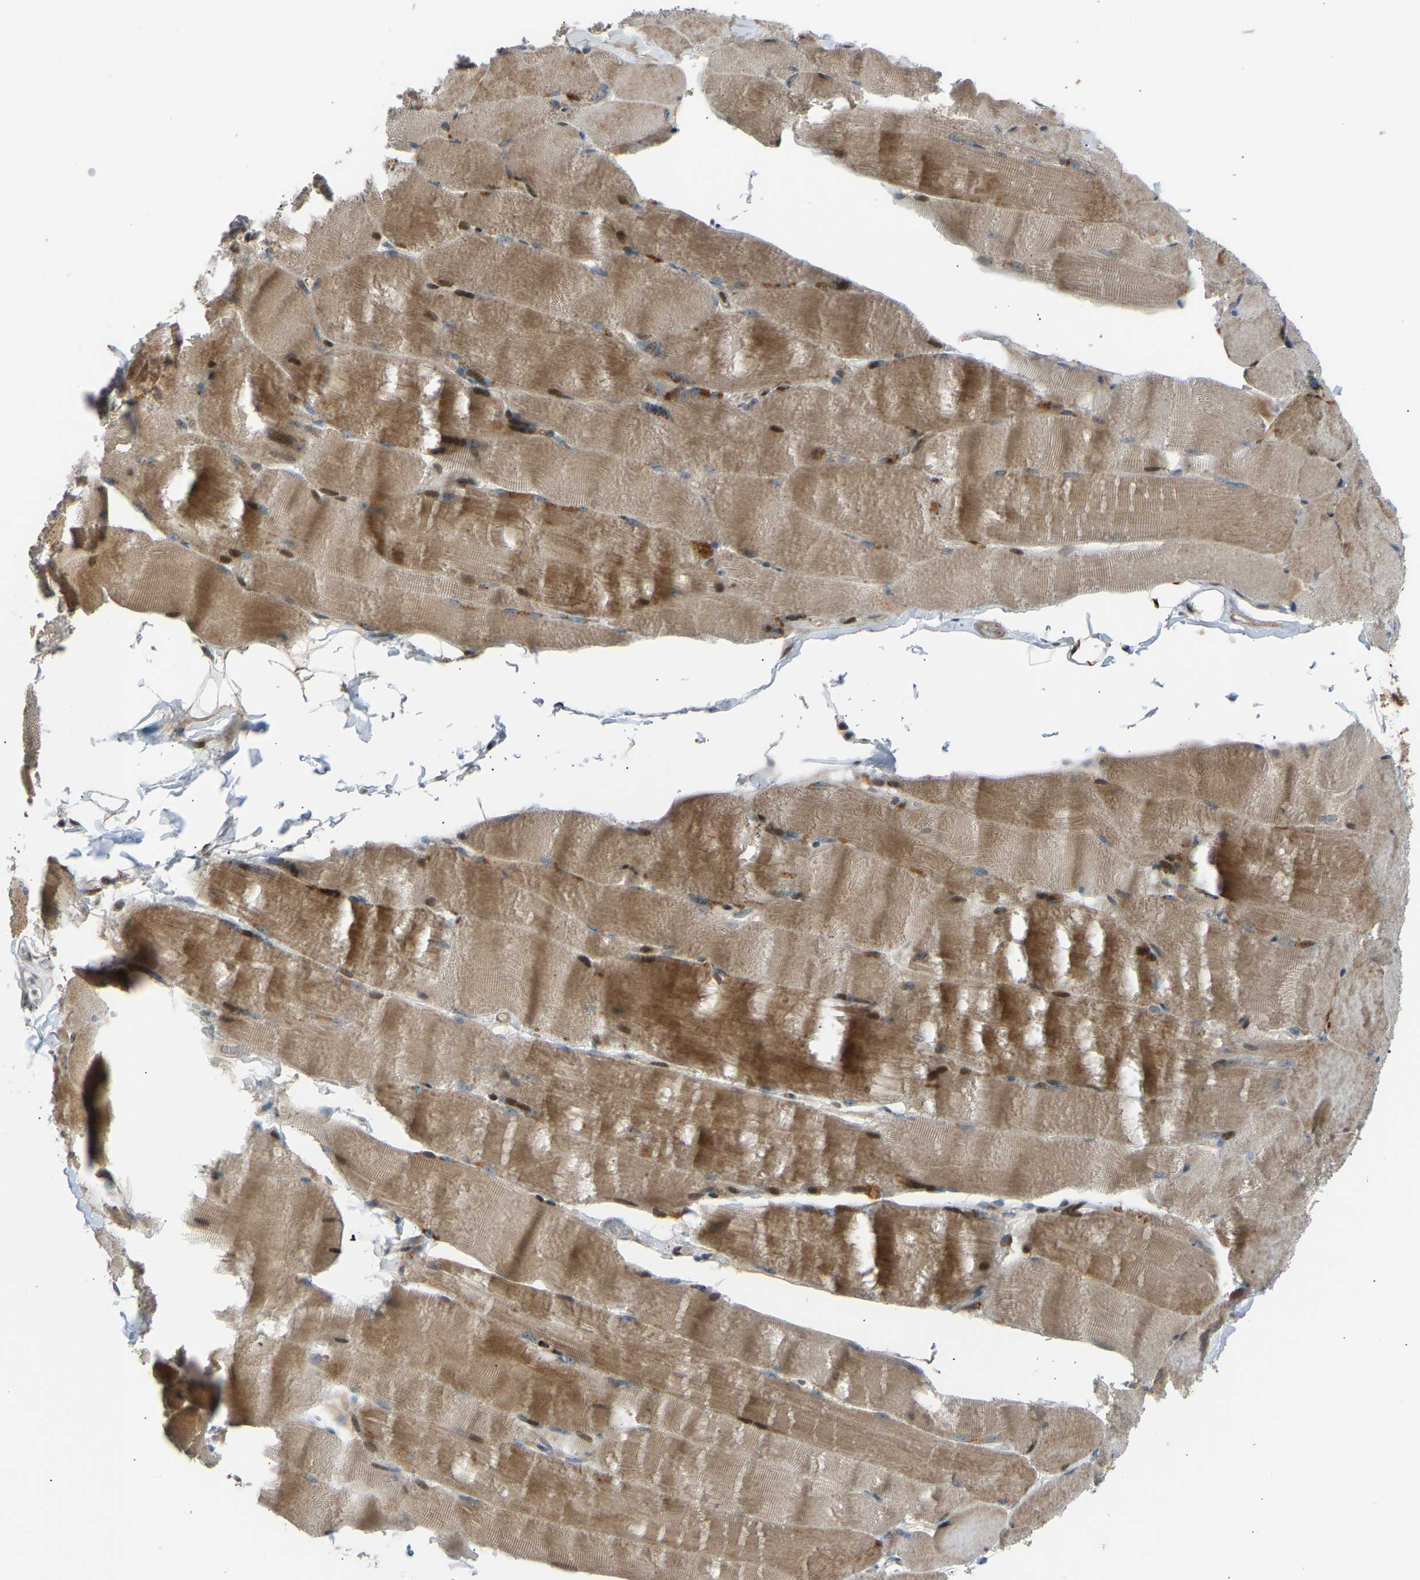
{"staining": {"intensity": "moderate", "quantity": ">75%", "location": "cytoplasmic/membranous,nuclear"}, "tissue": "skeletal muscle", "cell_type": "Myocytes", "image_type": "normal", "snomed": [{"axis": "morphology", "description": "Normal tissue, NOS"}, {"axis": "topography", "description": "Skin"}, {"axis": "topography", "description": "Skeletal muscle"}], "caption": "Skeletal muscle stained for a protein (brown) exhibits moderate cytoplasmic/membranous,nuclear positive positivity in approximately >75% of myocytes.", "gene": "VPS41", "patient": {"sex": "male", "age": 83}}